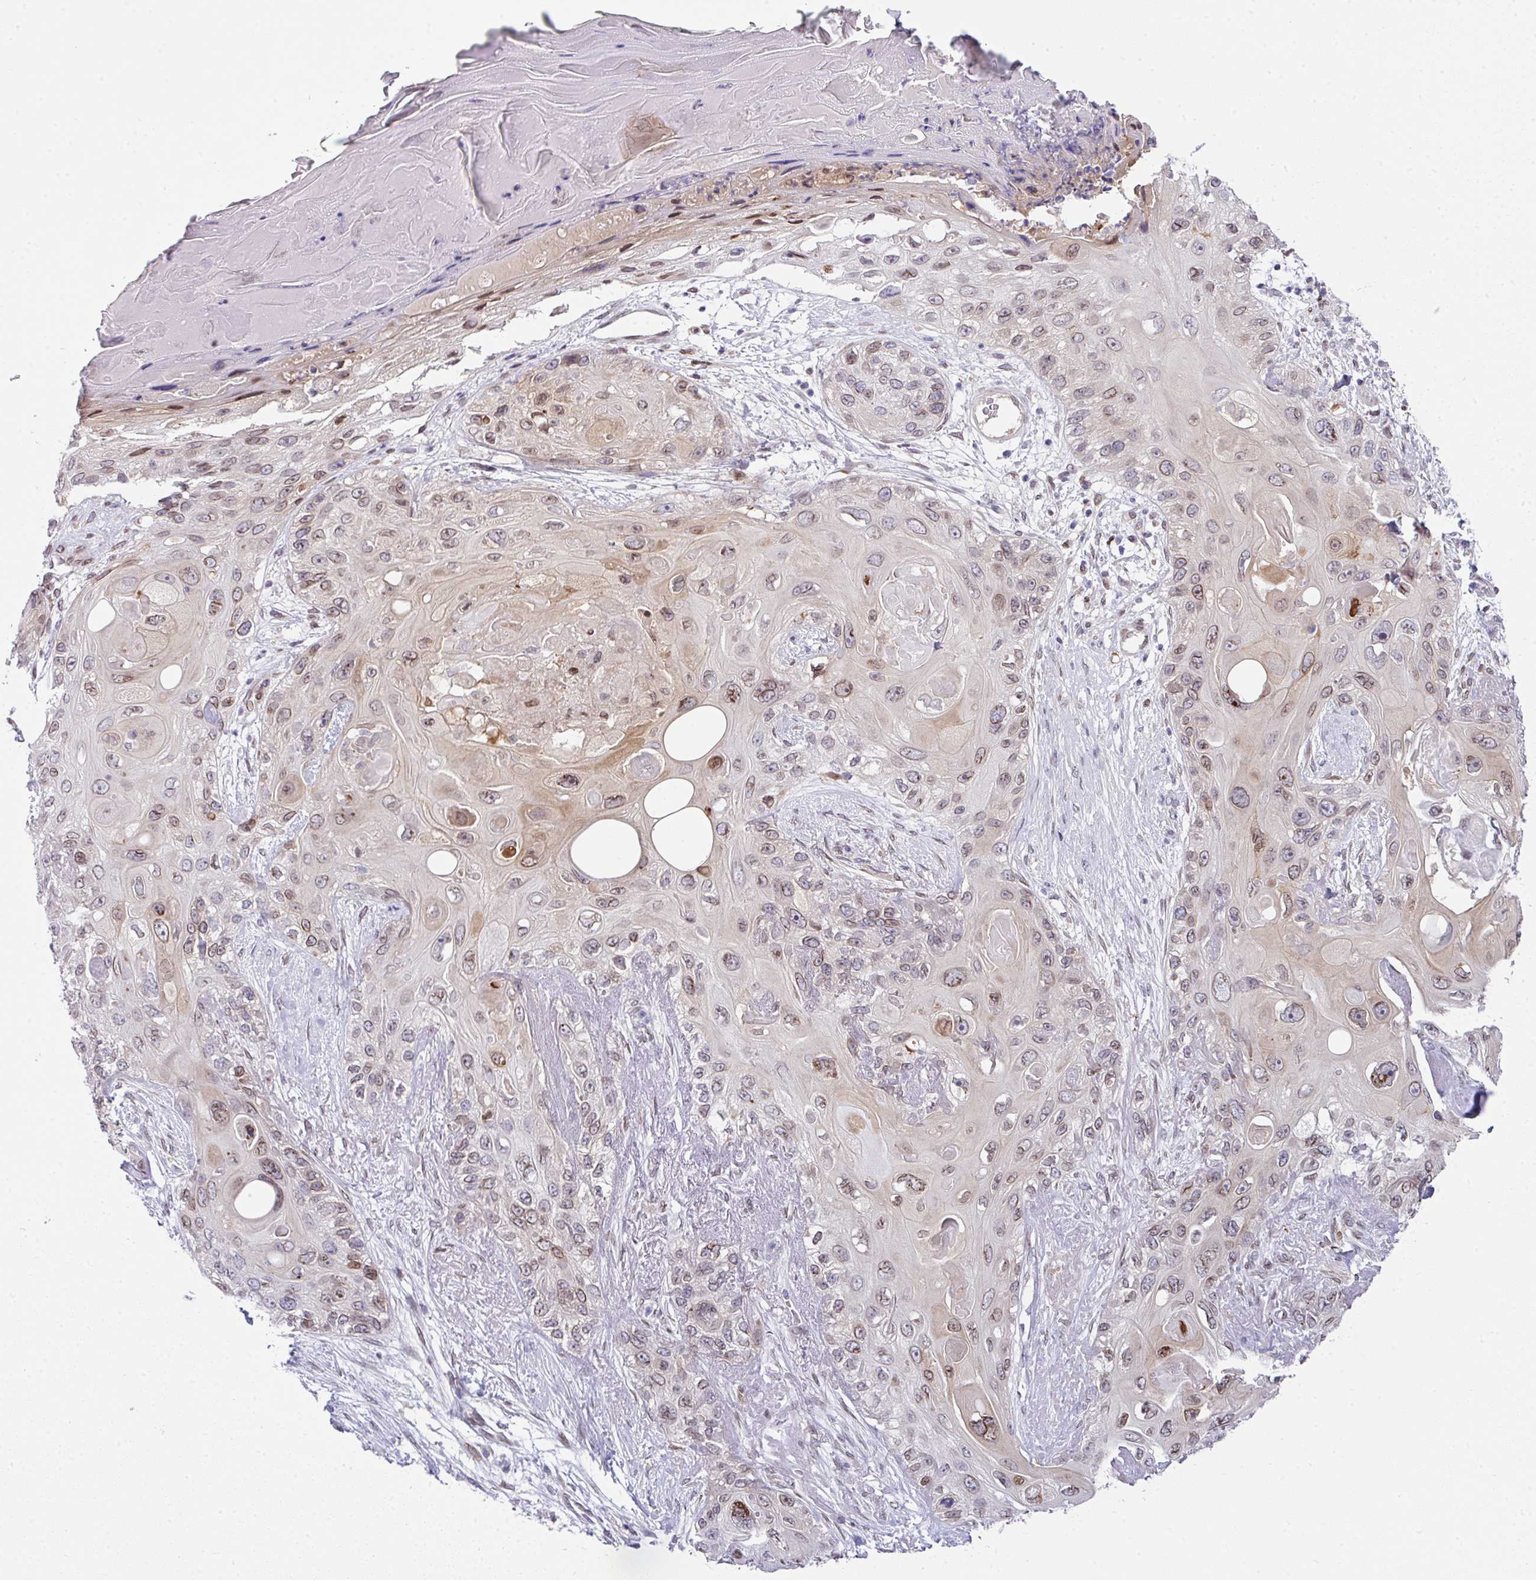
{"staining": {"intensity": "weak", "quantity": "25%-75%", "location": "cytoplasmic/membranous,nuclear"}, "tissue": "skin cancer", "cell_type": "Tumor cells", "image_type": "cancer", "snomed": [{"axis": "morphology", "description": "Normal tissue, NOS"}, {"axis": "morphology", "description": "Squamous cell carcinoma, NOS"}, {"axis": "topography", "description": "Skin"}], "caption": "A brown stain shows weak cytoplasmic/membranous and nuclear positivity of a protein in human skin squamous cell carcinoma tumor cells.", "gene": "PLK1", "patient": {"sex": "male", "age": 72}}